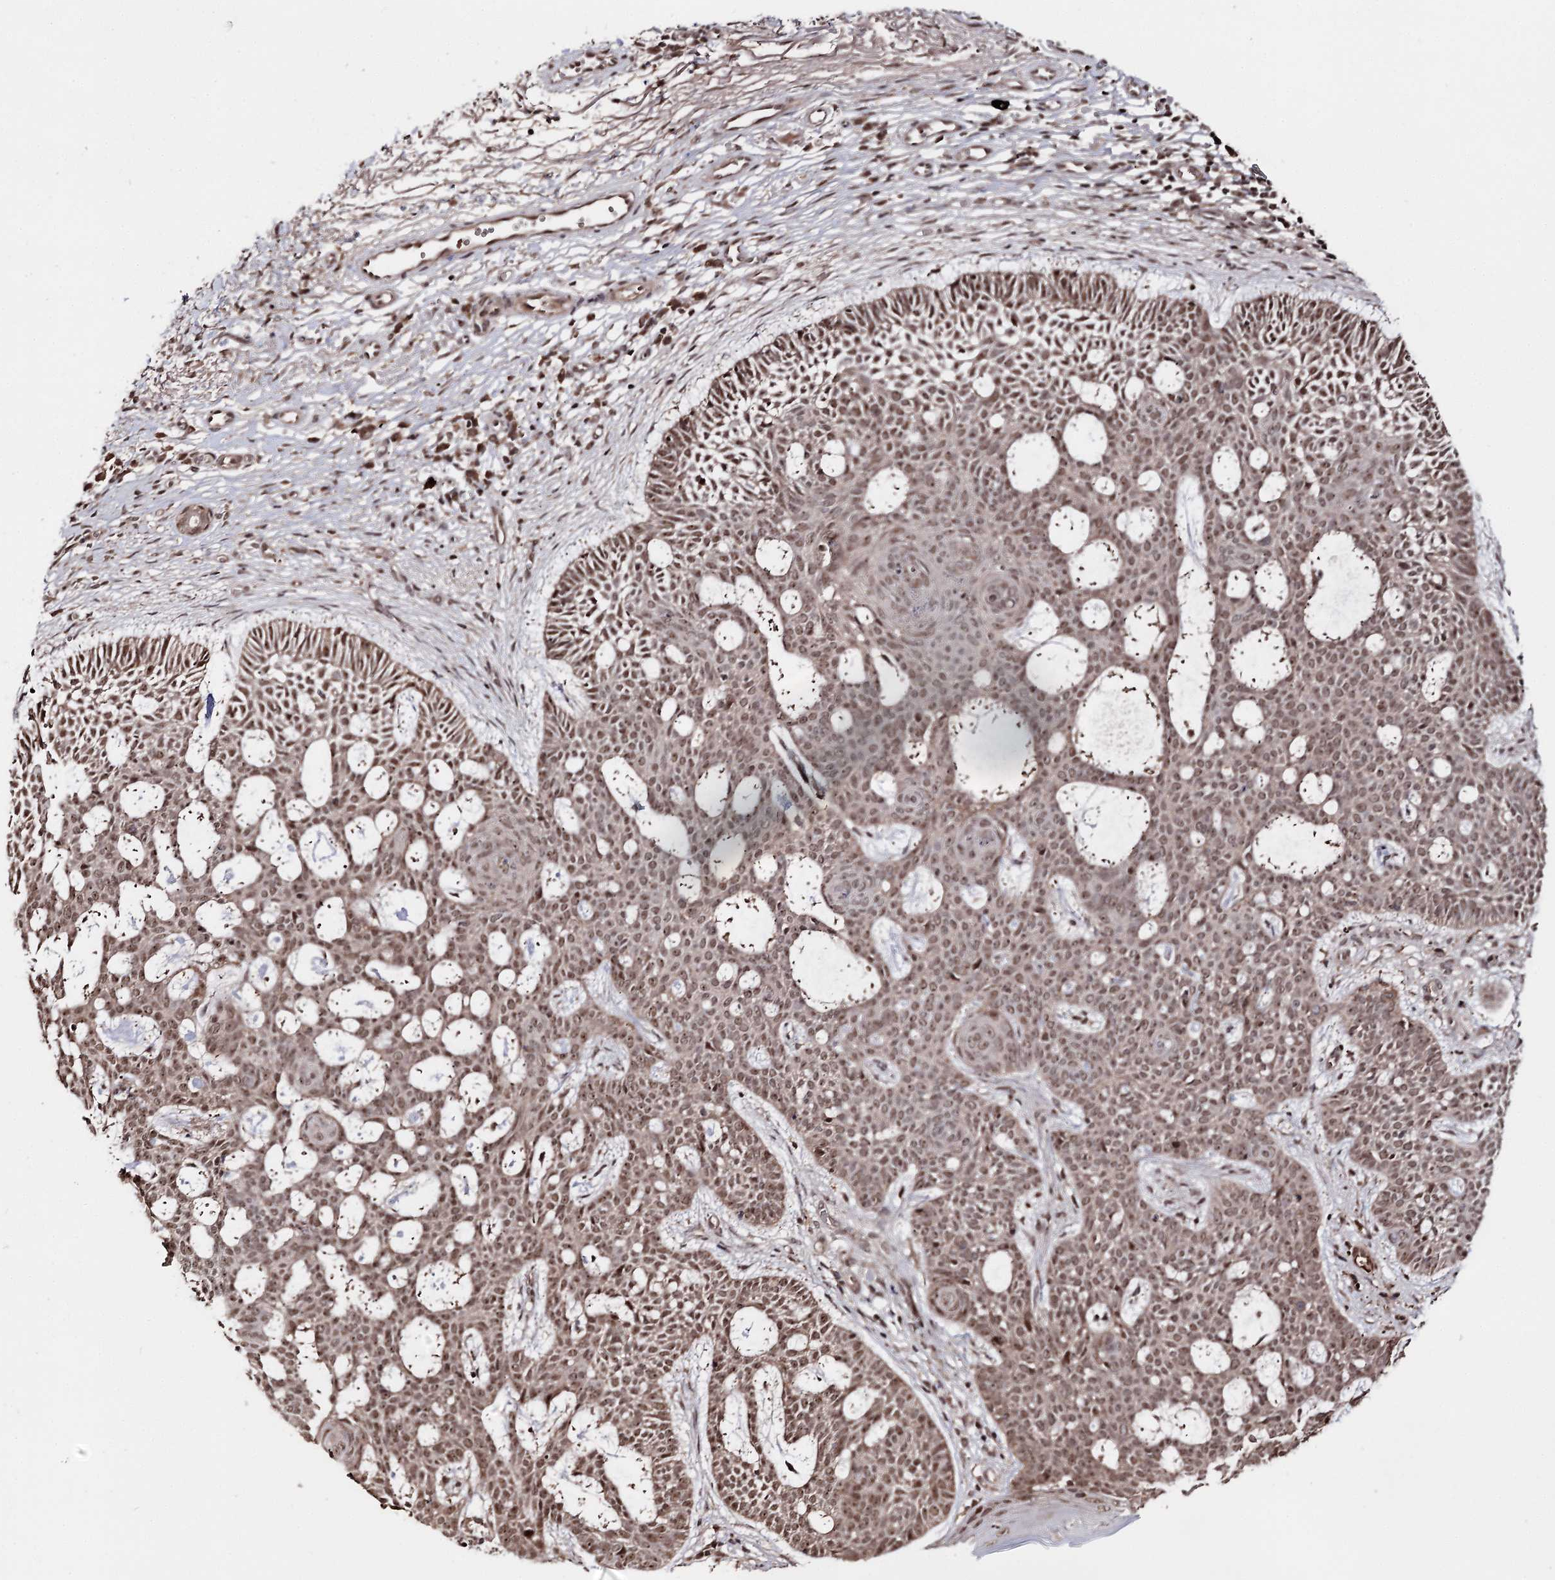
{"staining": {"intensity": "moderate", "quantity": ">75%", "location": "nuclear"}, "tissue": "skin cancer", "cell_type": "Tumor cells", "image_type": "cancer", "snomed": [{"axis": "morphology", "description": "Basal cell carcinoma"}, {"axis": "topography", "description": "Skin"}], "caption": "Moderate nuclear positivity for a protein is appreciated in about >75% of tumor cells of basal cell carcinoma (skin) using immunohistochemistry (IHC).", "gene": "FAM53B", "patient": {"sex": "male", "age": 85}}